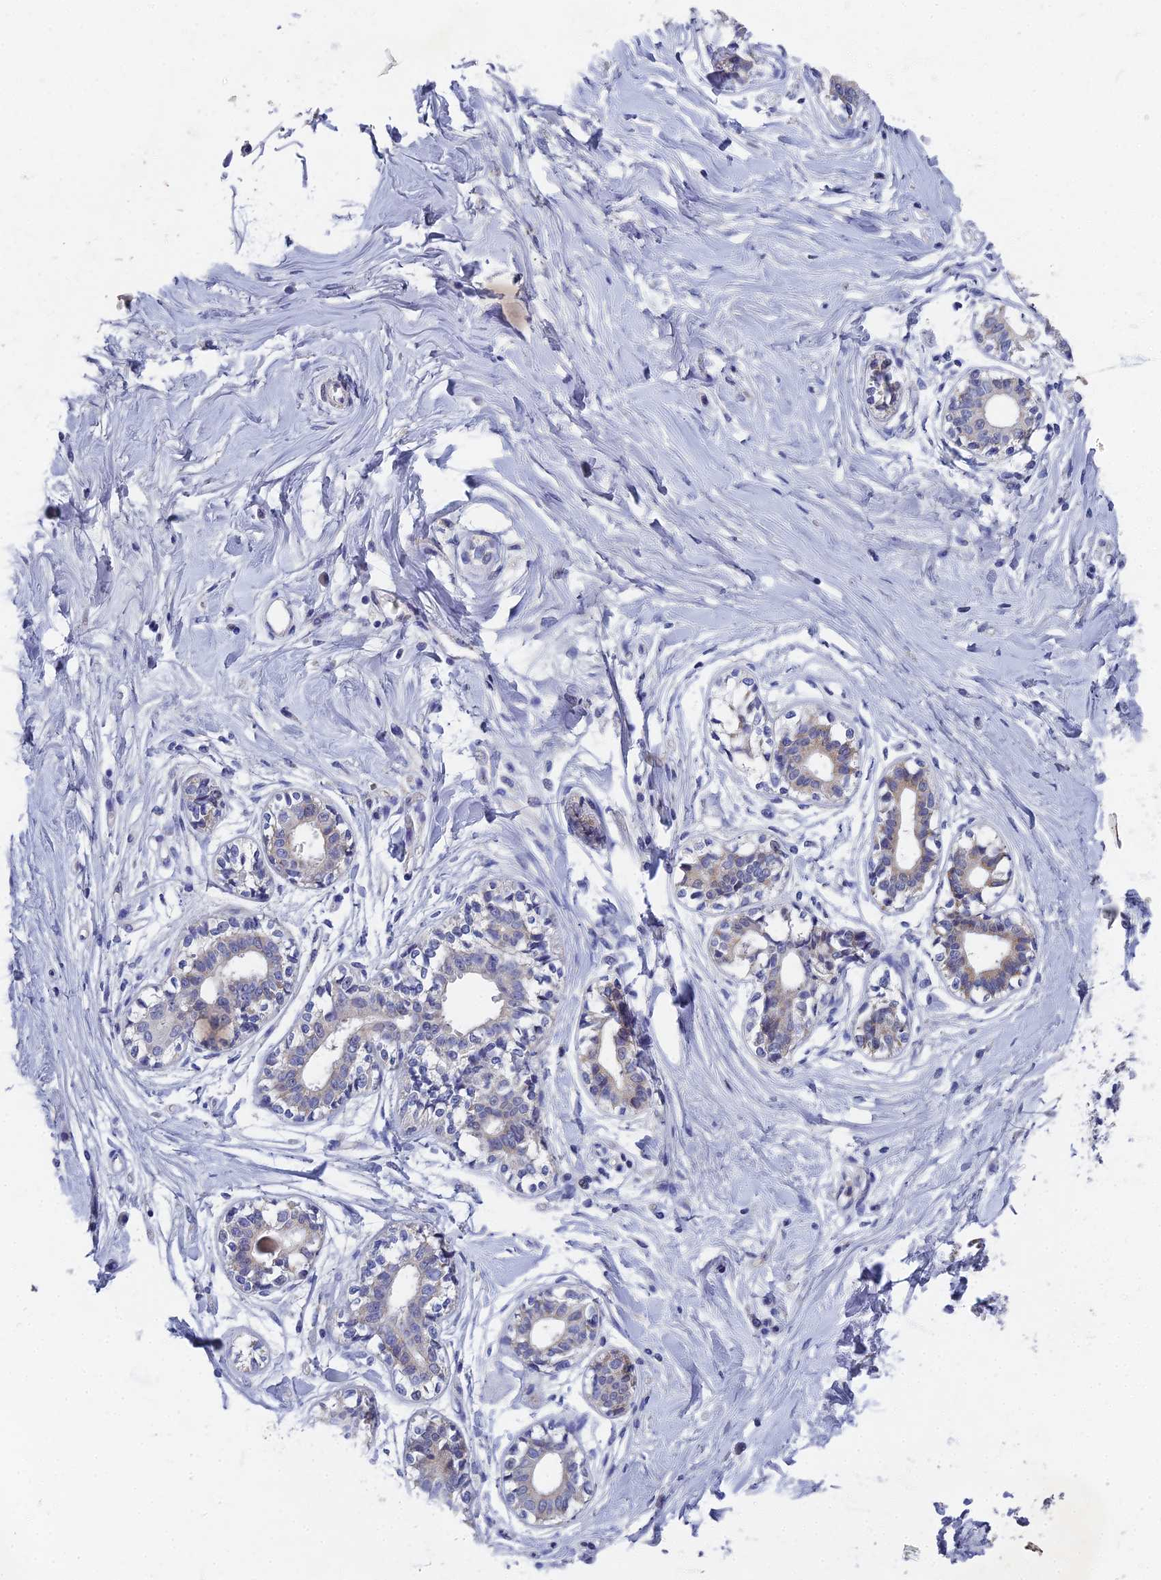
{"staining": {"intensity": "weak", "quantity": "<25%", "location": "cytoplasmic/membranous"}, "tissue": "breast", "cell_type": "Glandular cells", "image_type": "normal", "snomed": [{"axis": "morphology", "description": "Normal tissue, NOS"}, {"axis": "topography", "description": "Breast"}], "caption": "The photomicrograph displays no significant positivity in glandular cells of breast. The staining is performed using DAB (3,3'-diaminobenzidine) brown chromogen with nuclei counter-stained in using hematoxylin.", "gene": "SPIN4", "patient": {"sex": "female", "age": 45}}